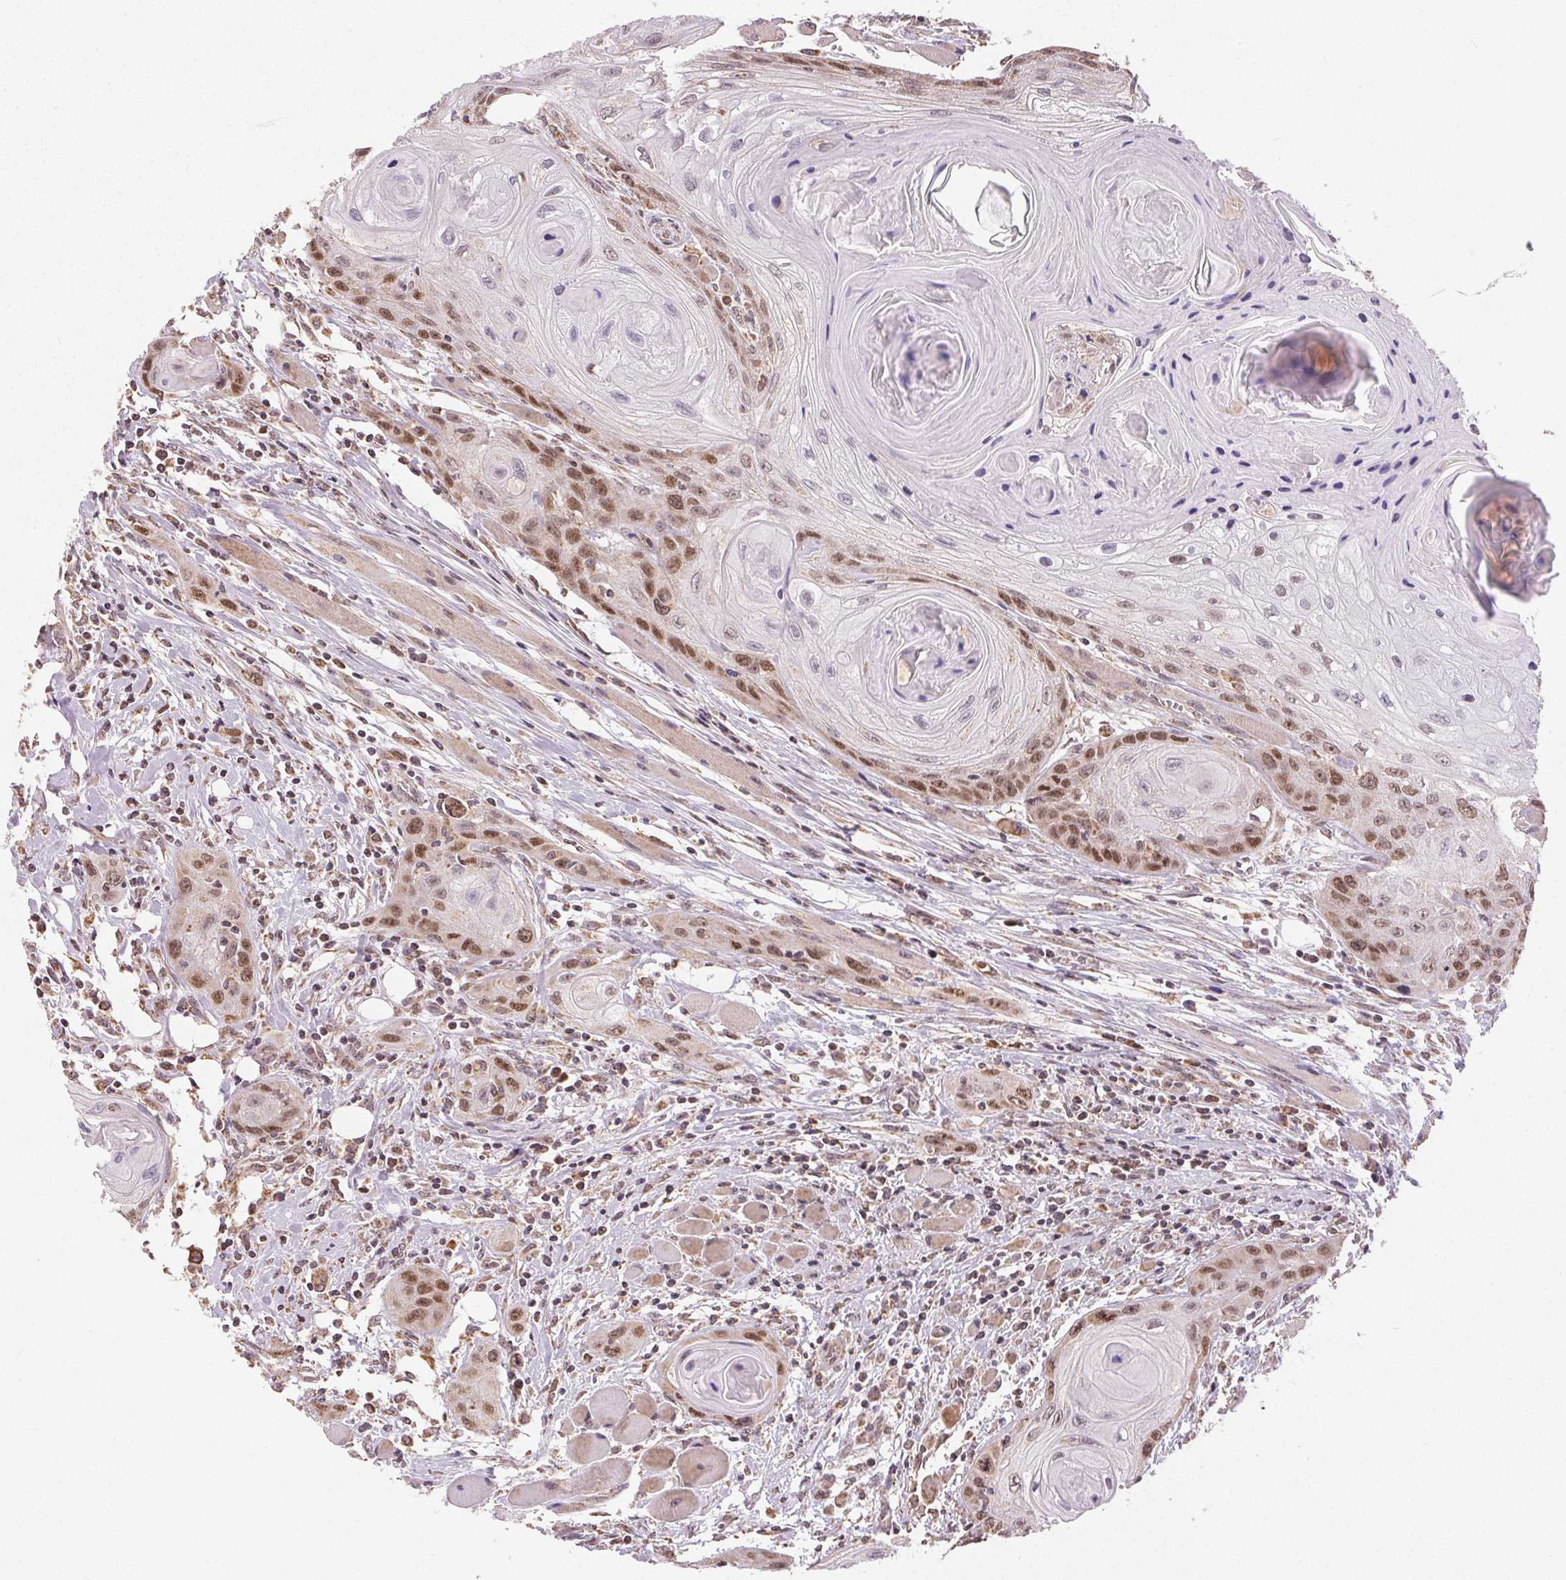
{"staining": {"intensity": "moderate", "quantity": "25%-75%", "location": "nuclear"}, "tissue": "head and neck cancer", "cell_type": "Tumor cells", "image_type": "cancer", "snomed": [{"axis": "morphology", "description": "Squamous cell carcinoma, NOS"}, {"axis": "topography", "description": "Oral tissue"}, {"axis": "topography", "description": "Head-Neck"}], "caption": "Immunohistochemistry (IHC) image of neoplastic tissue: head and neck cancer (squamous cell carcinoma) stained using immunohistochemistry exhibits medium levels of moderate protein expression localized specifically in the nuclear of tumor cells, appearing as a nuclear brown color.", "gene": "PIWIL4", "patient": {"sex": "male", "age": 58}}